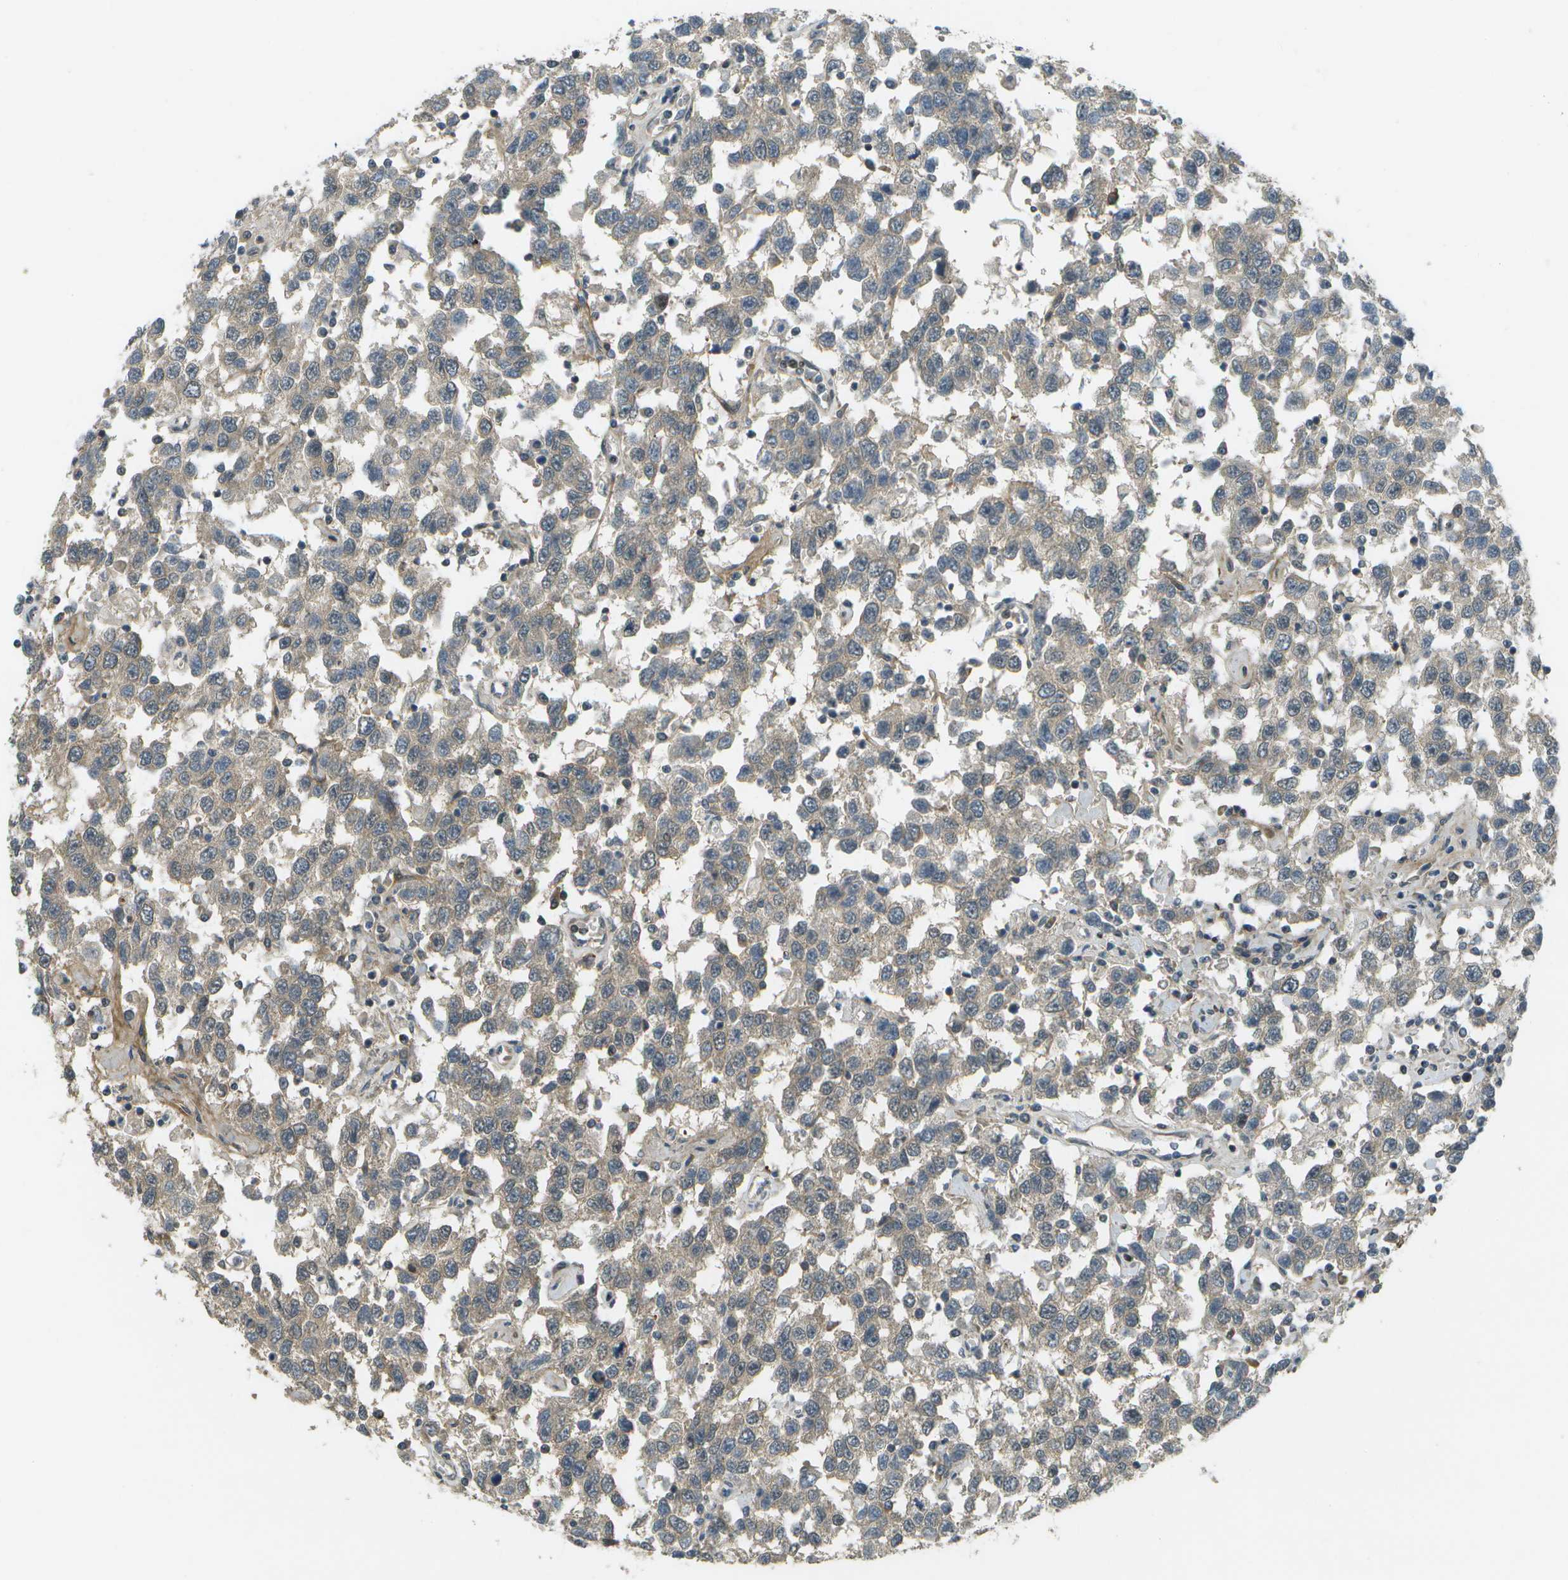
{"staining": {"intensity": "weak", "quantity": "<25%", "location": "cytoplasmic/membranous"}, "tissue": "testis cancer", "cell_type": "Tumor cells", "image_type": "cancer", "snomed": [{"axis": "morphology", "description": "Seminoma, NOS"}, {"axis": "topography", "description": "Testis"}], "caption": "A photomicrograph of human seminoma (testis) is negative for staining in tumor cells.", "gene": "WNK2", "patient": {"sex": "male", "age": 41}}